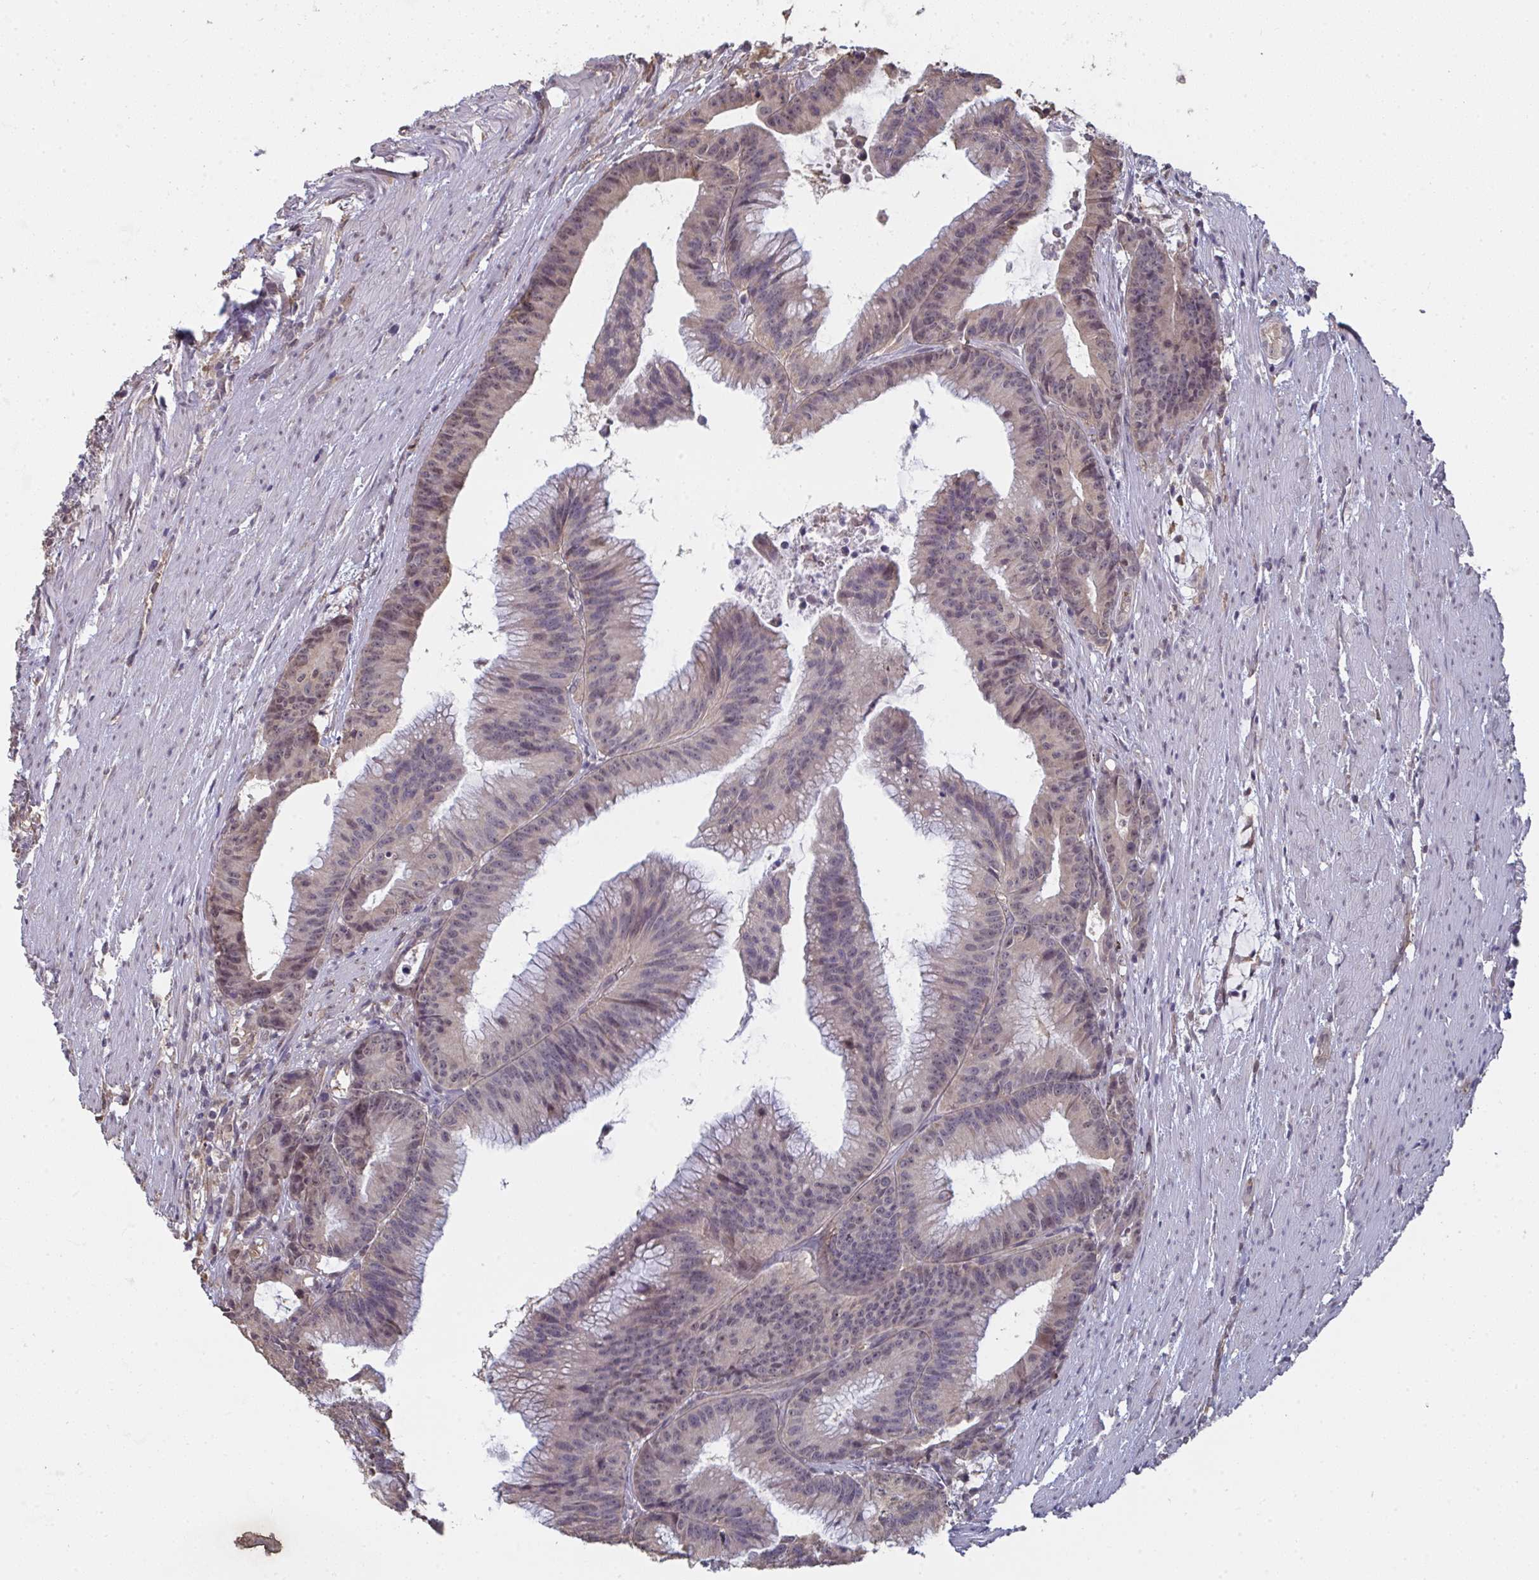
{"staining": {"intensity": "weak", "quantity": "25%-75%", "location": "cytoplasmic/membranous,nuclear"}, "tissue": "colorectal cancer", "cell_type": "Tumor cells", "image_type": "cancer", "snomed": [{"axis": "morphology", "description": "Adenocarcinoma, NOS"}, {"axis": "topography", "description": "Colon"}], "caption": "Protein staining of colorectal adenocarcinoma tissue demonstrates weak cytoplasmic/membranous and nuclear positivity in approximately 25%-75% of tumor cells. (Stains: DAB (3,3'-diaminobenzidine) in brown, nuclei in blue, Microscopy: brightfield microscopy at high magnification).", "gene": "LIX1", "patient": {"sex": "female", "age": 78}}